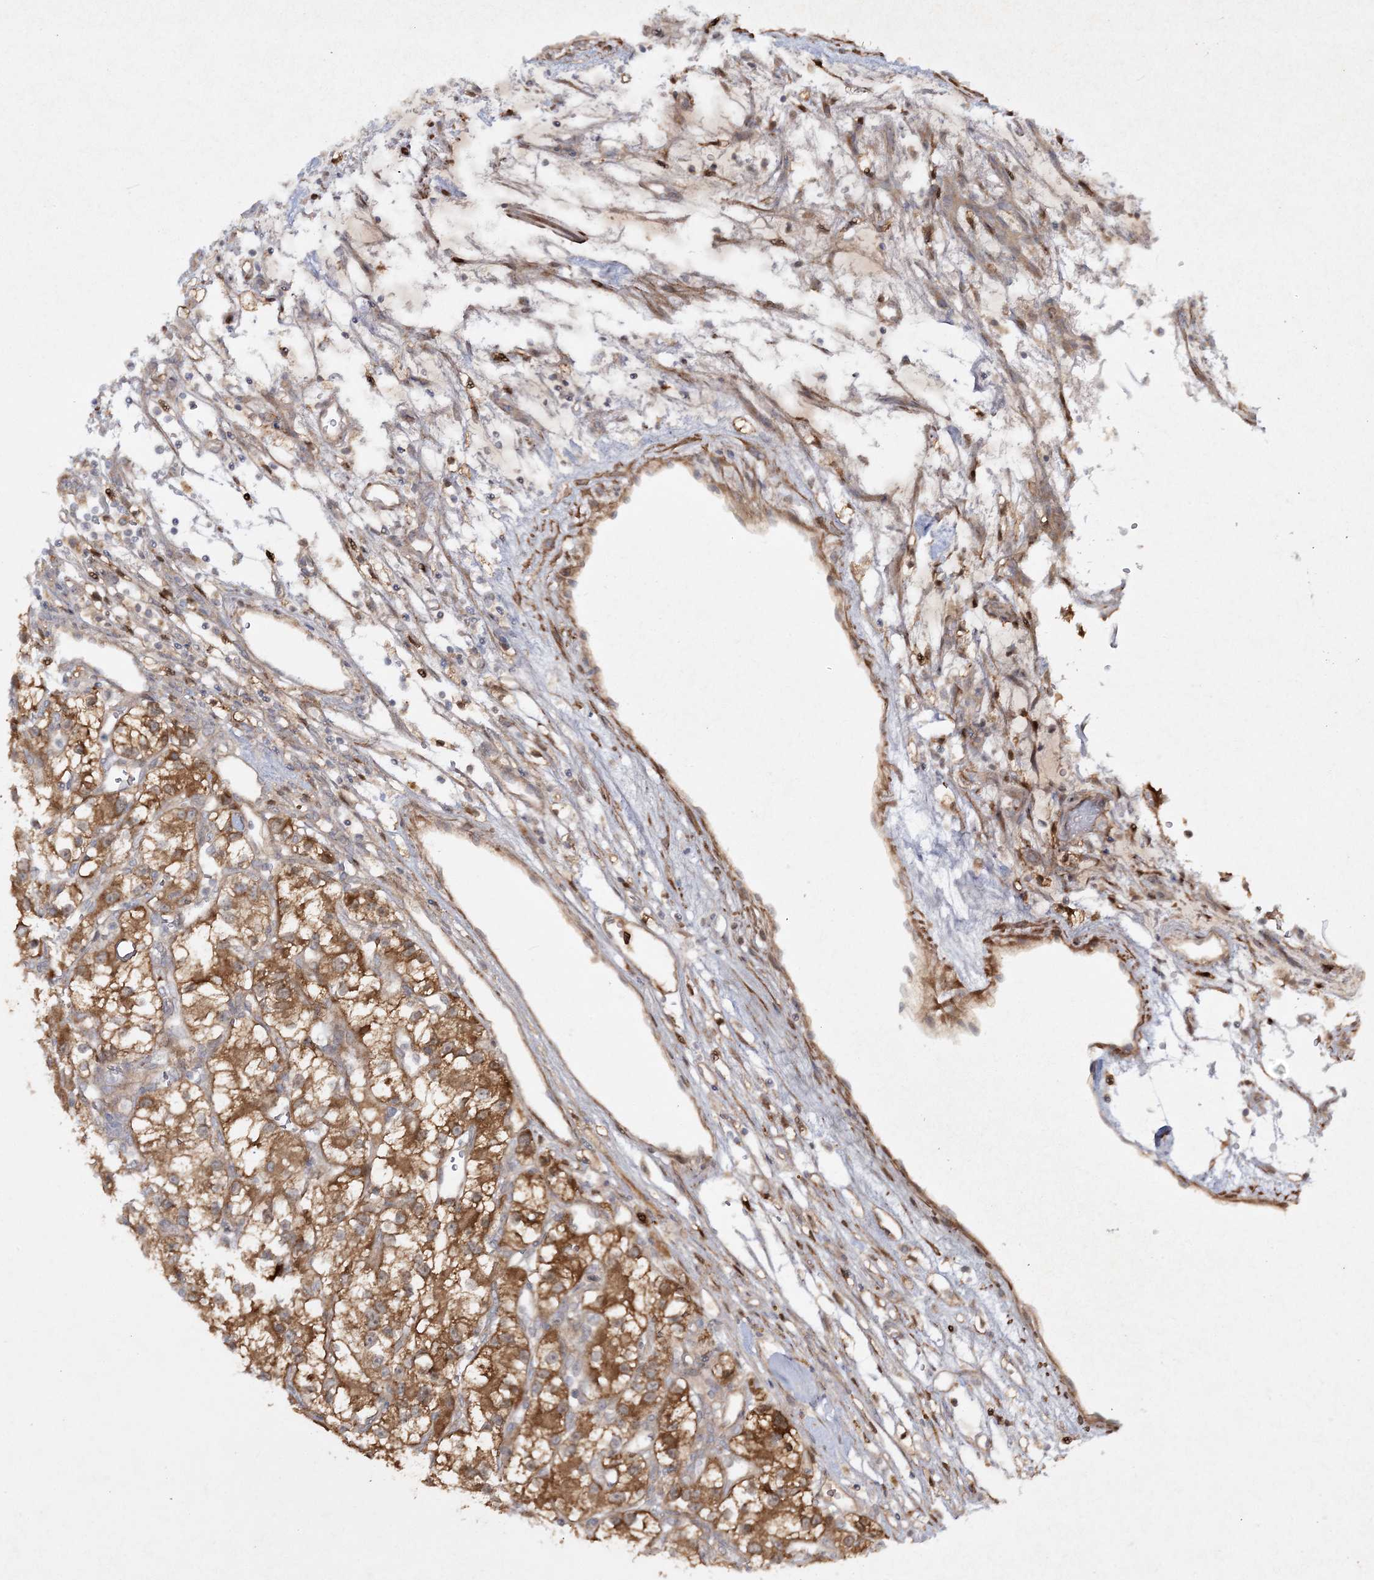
{"staining": {"intensity": "moderate", "quantity": ">75%", "location": "cytoplasmic/membranous"}, "tissue": "renal cancer", "cell_type": "Tumor cells", "image_type": "cancer", "snomed": [{"axis": "morphology", "description": "Adenocarcinoma, NOS"}, {"axis": "topography", "description": "Kidney"}], "caption": "Protein positivity by immunohistochemistry (IHC) exhibits moderate cytoplasmic/membranous staining in approximately >75% of tumor cells in adenocarcinoma (renal).", "gene": "MOCS2", "patient": {"sex": "female", "age": 57}}